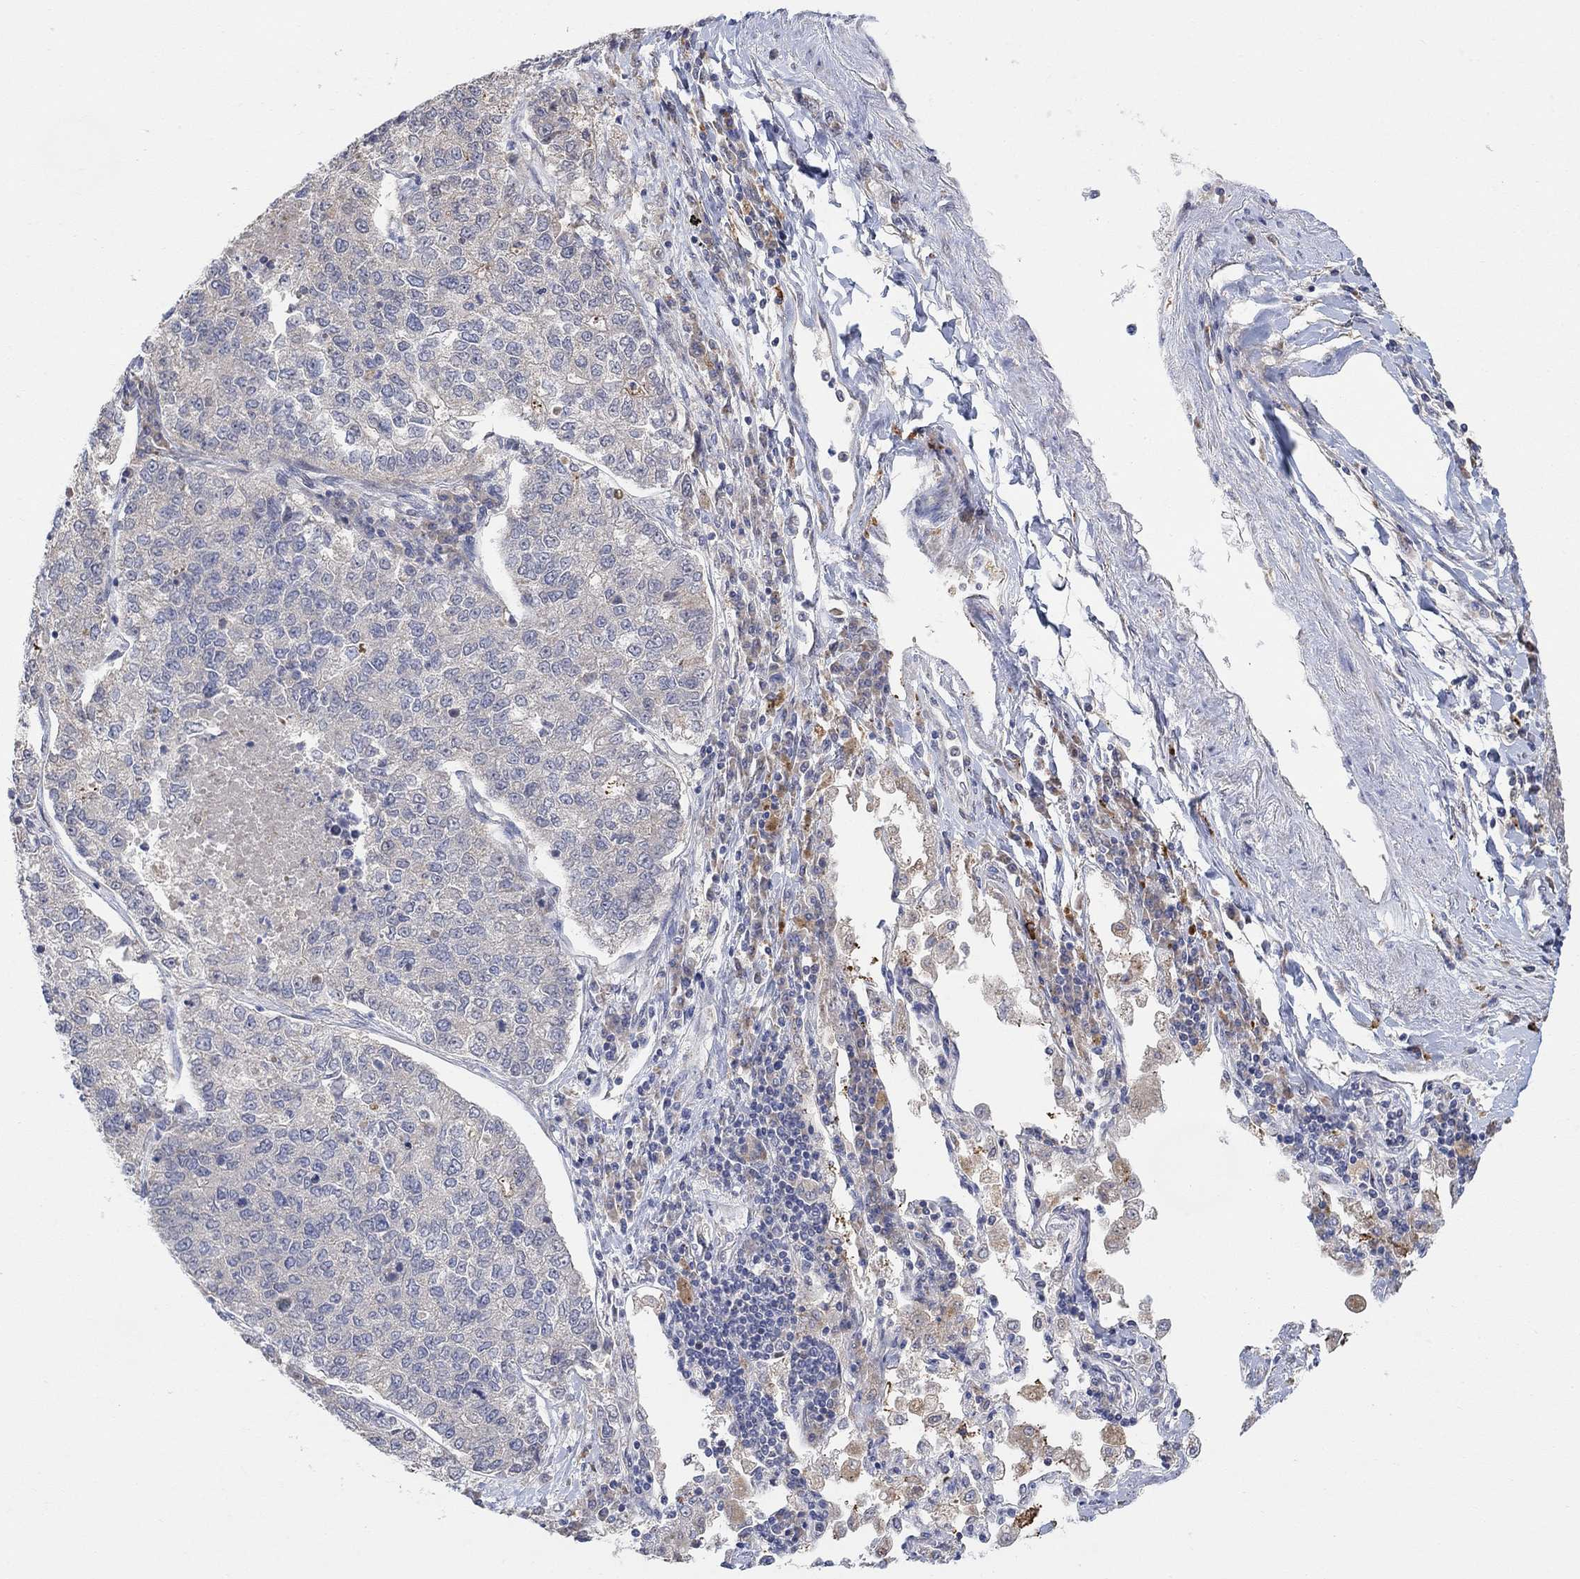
{"staining": {"intensity": "negative", "quantity": "none", "location": "none"}, "tissue": "lung cancer", "cell_type": "Tumor cells", "image_type": "cancer", "snomed": [{"axis": "morphology", "description": "Adenocarcinoma, NOS"}, {"axis": "topography", "description": "Lung"}], "caption": "Human adenocarcinoma (lung) stained for a protein using immunohistochemistry displays no positivity in tumor cells.", "gene": "CNTF", "patient": {"sex": "male", "age": 49}}